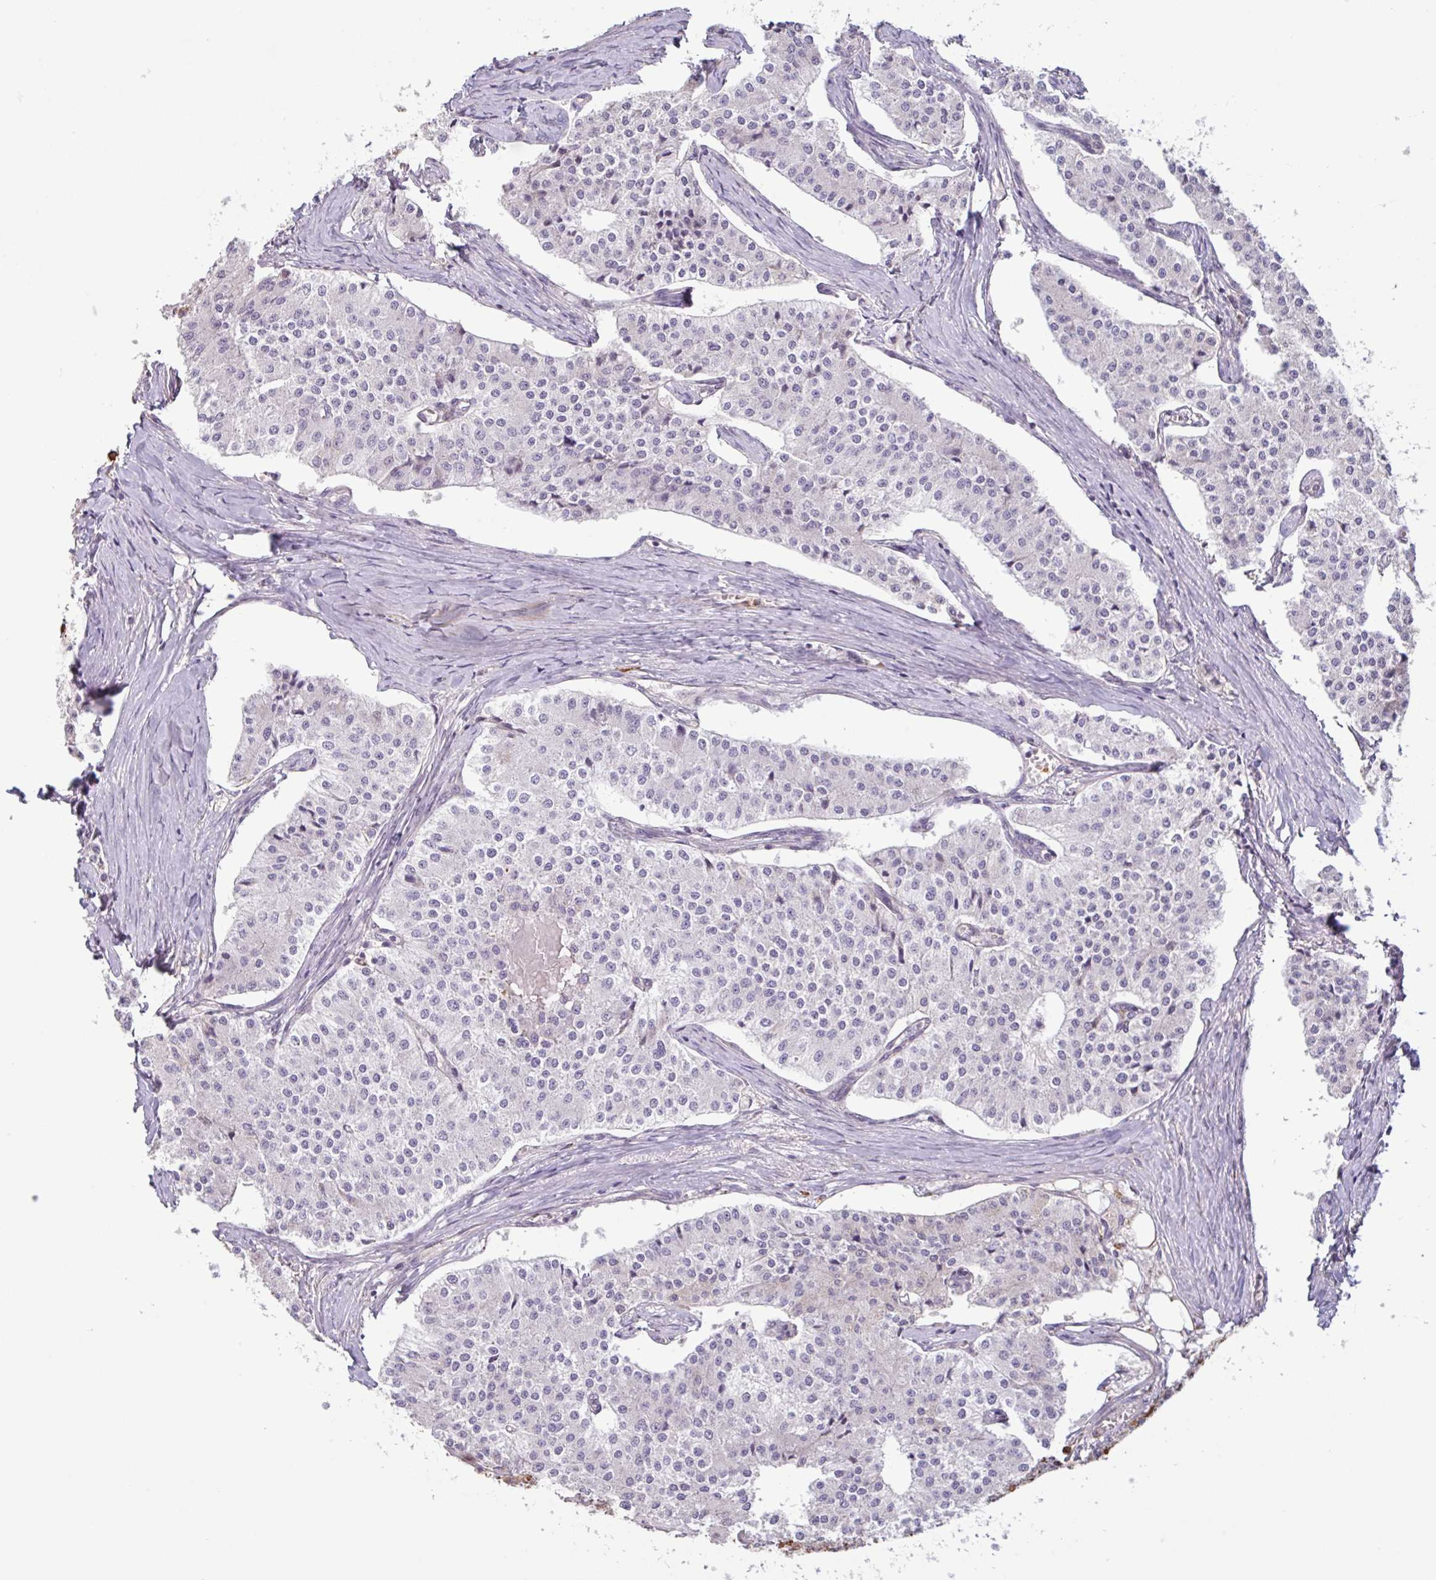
{"staining": {"intensity": "negative", "quantity": "none", "location": "none"}, "tissue": "carcinoid", "cell_type": "Tumor cells", "image_type": "cancer", "snomed": [{"axis": "morphology", "description": "Carcinoid, malignant, NOS"}, {"axis": "topography", "description": "Colon"}], "caption": "Tumor cells are negative for protein expression in human carcinoid. The staining is performed using DAB brown chromogen with nuclei counter-stained in using hematoxylin.", "gene": "TAF1D", "patient": {"sex": "female", "age": 52}}